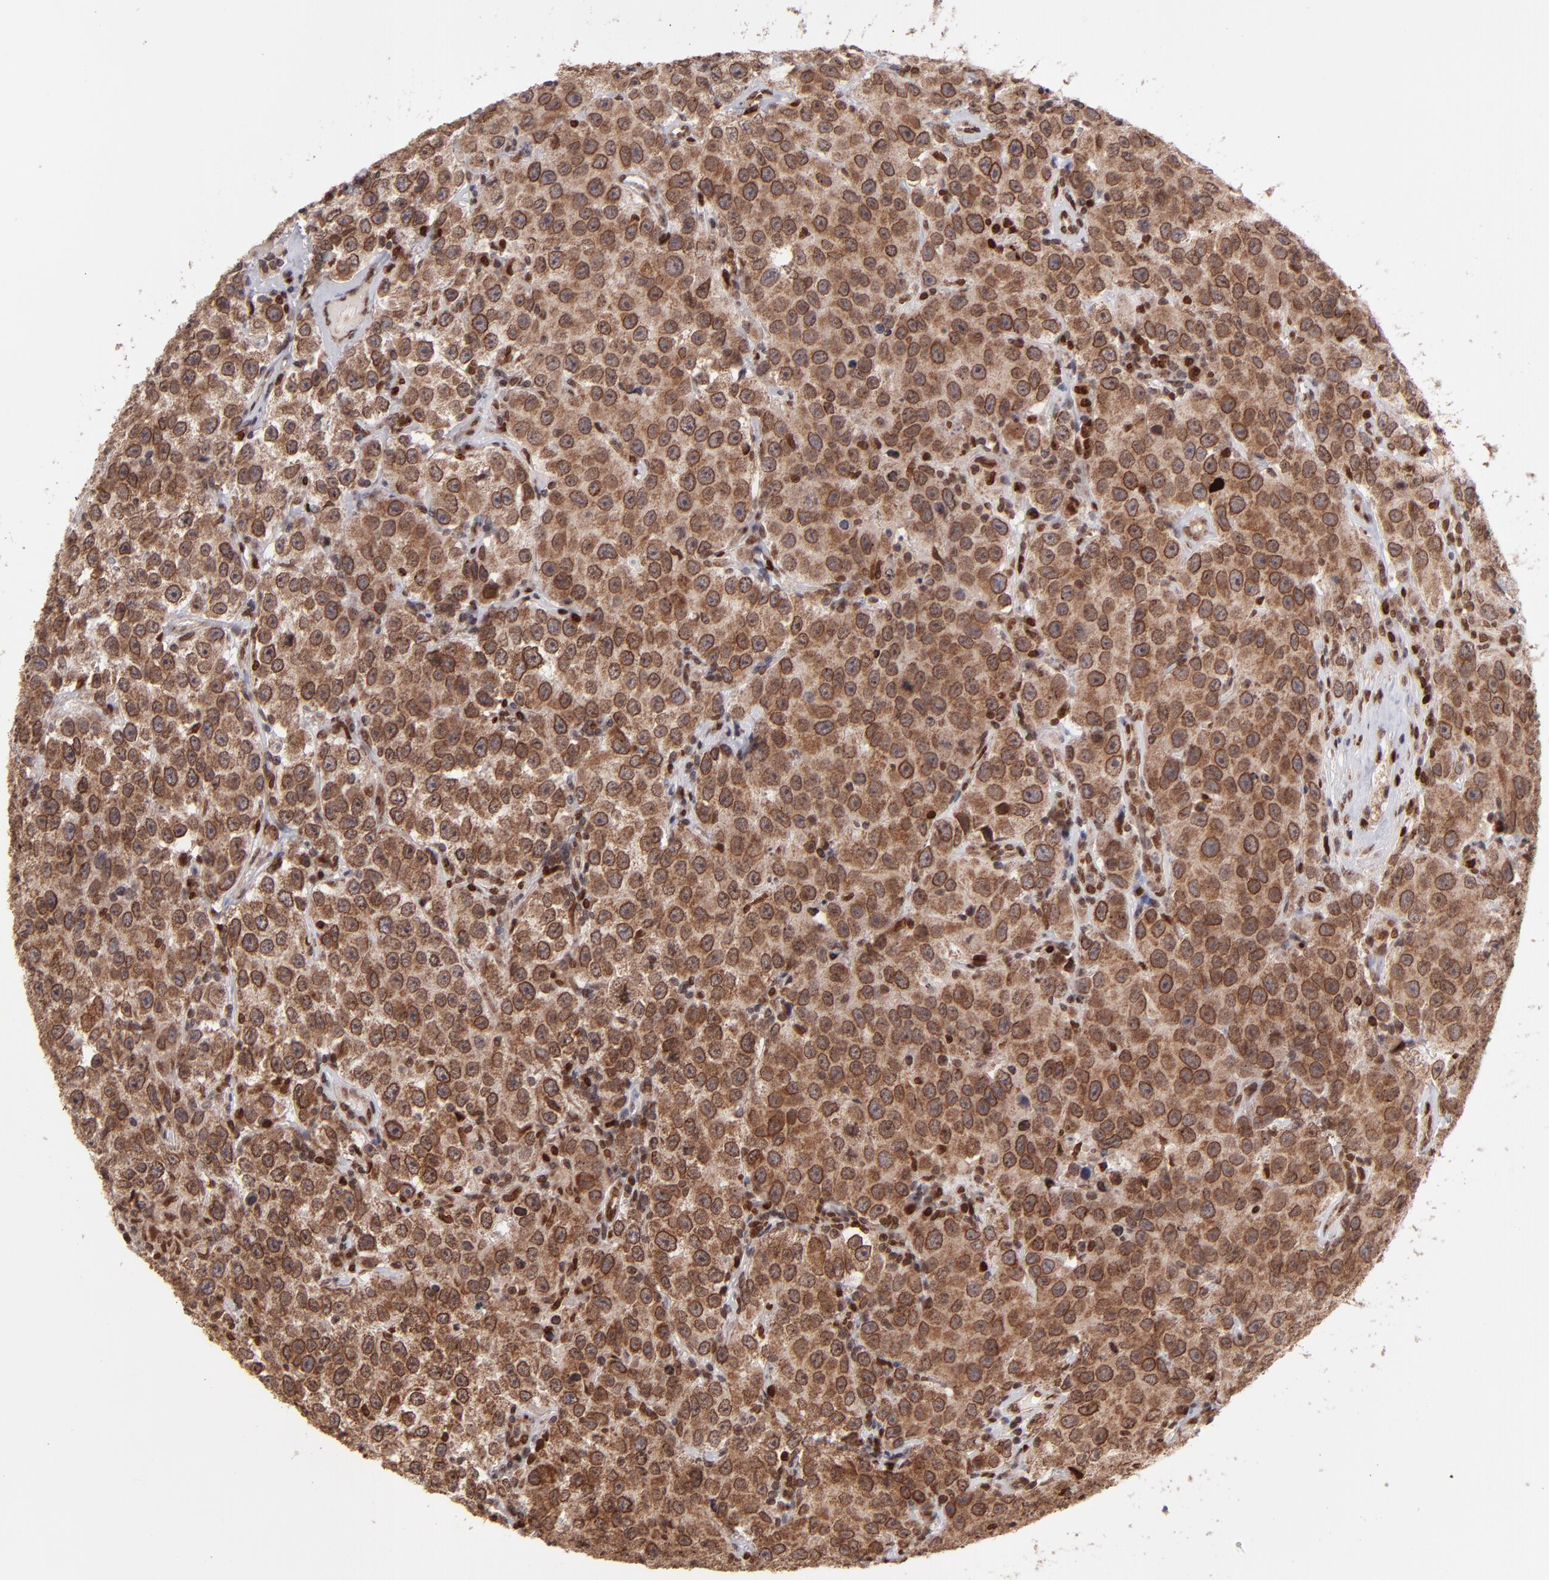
{"staining": {"intensity": "strong", "quantity": ">75%", "location": "cytoplasmic/membranous,nuclear"}, "tissue": "testis cancer", "cell_type": "Tumor cells", "image_type": "cancer", "snomed": [{"axis": "morphology", "description": "Seminoma, NOS"}, {"axis": "topography", "description": "Testis"}], "caption": "This is an image of immunohistochemistry staining of testis cancer, which shows strong staining in the cytoplasmic/membranous and nuclear of tumor cells.", "gene": "TOP1MT", "patient": {"sex": "male", "age": 52}}